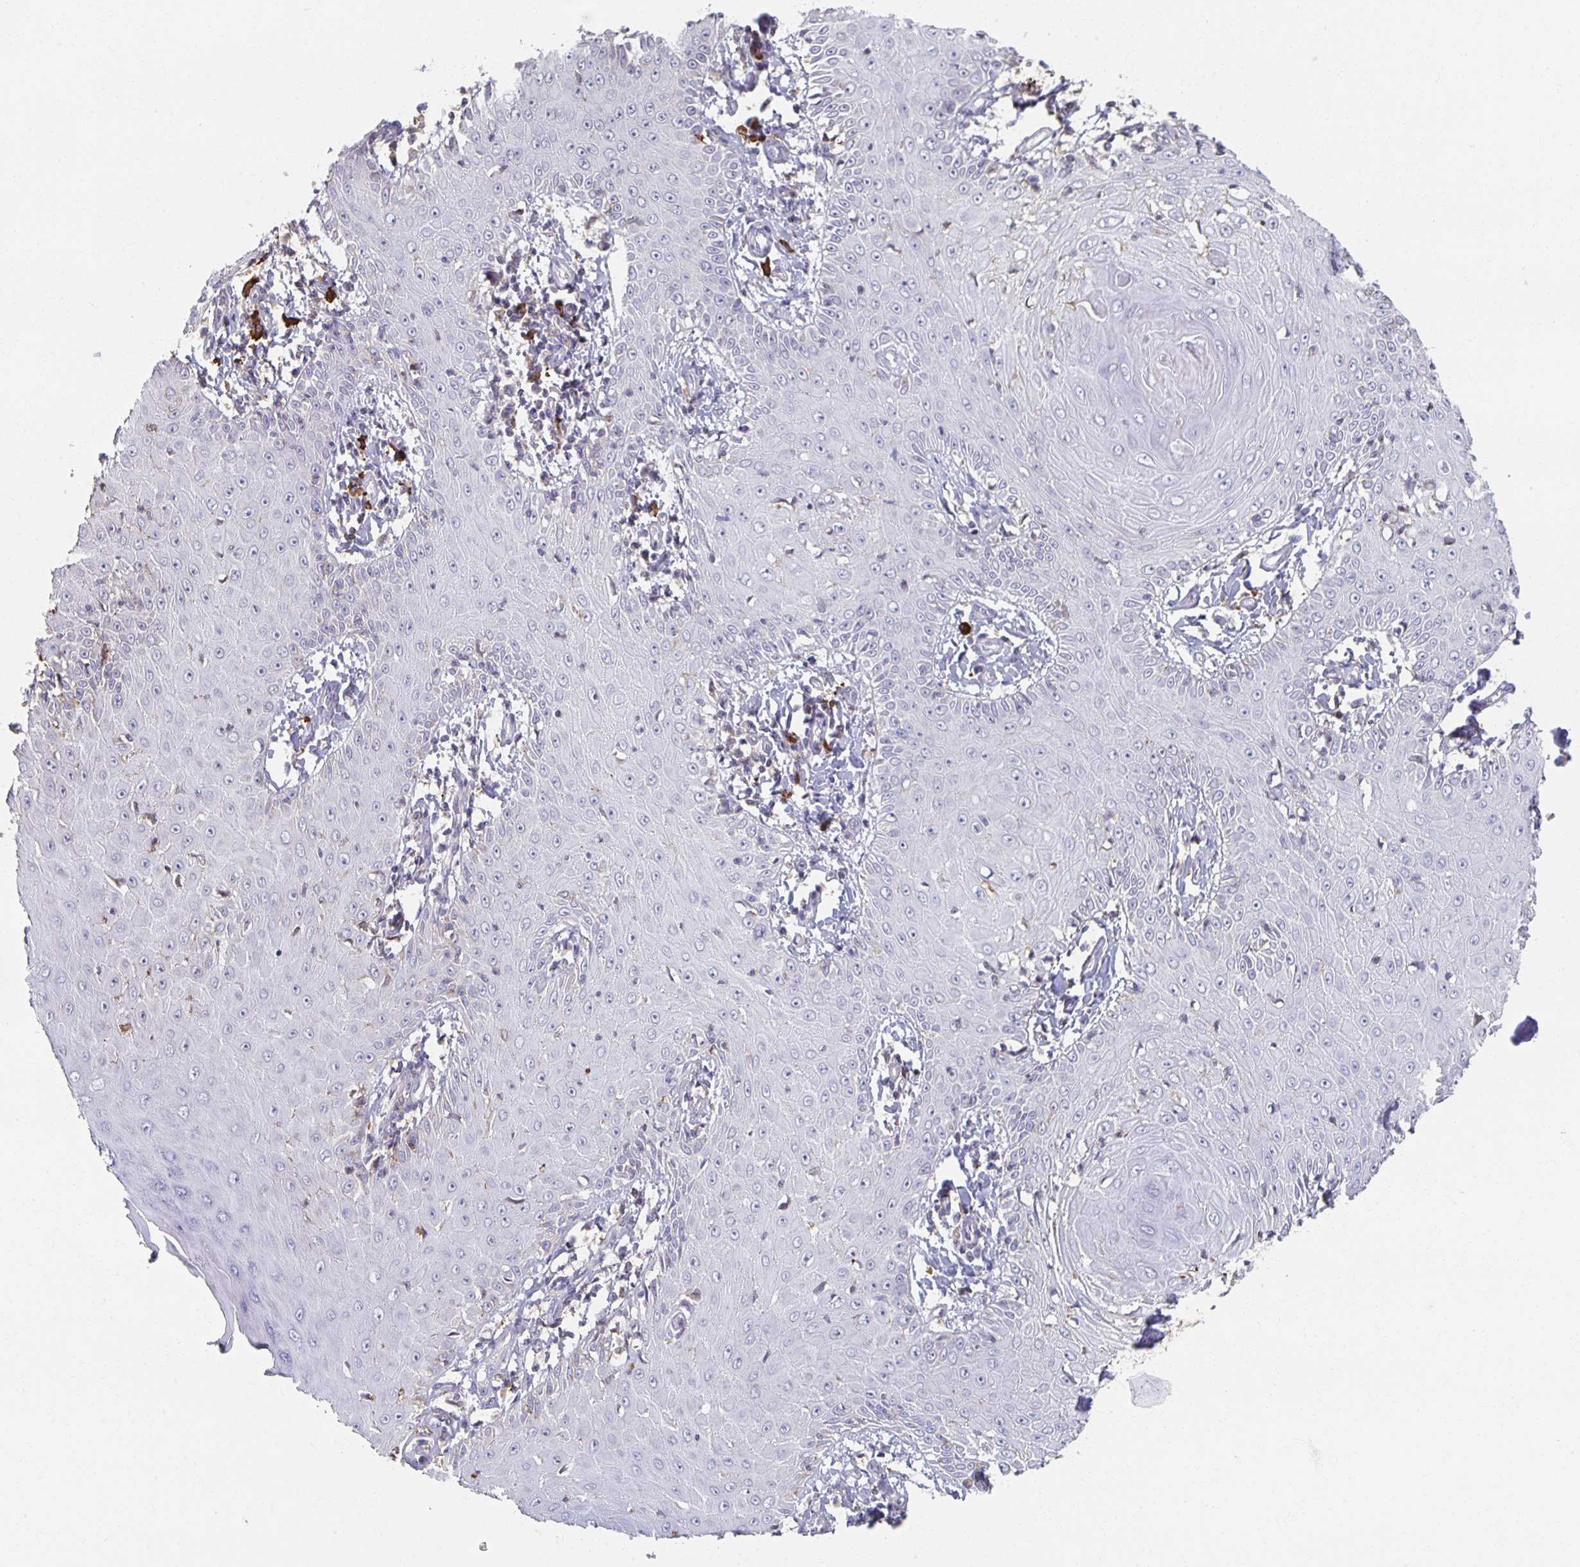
{"staining": {"intensity": "negative", "quantity": "none", "location": "none"}, "tissue": "skin cancer", "cell_type": "Tumor cells", "image_type": "cancer", "snomed": [{"axis": "morphology", "description": "Squamous cell carcinoma, NOS"}, {"axis": "topography", "description": "Skin"}], "caption": "IHC image of human skin cancer stained for a protein (brown), which shows no expression in tumor cells.", "gene": "ZNF692", "patient": {"sex": "male", "age": 70}}